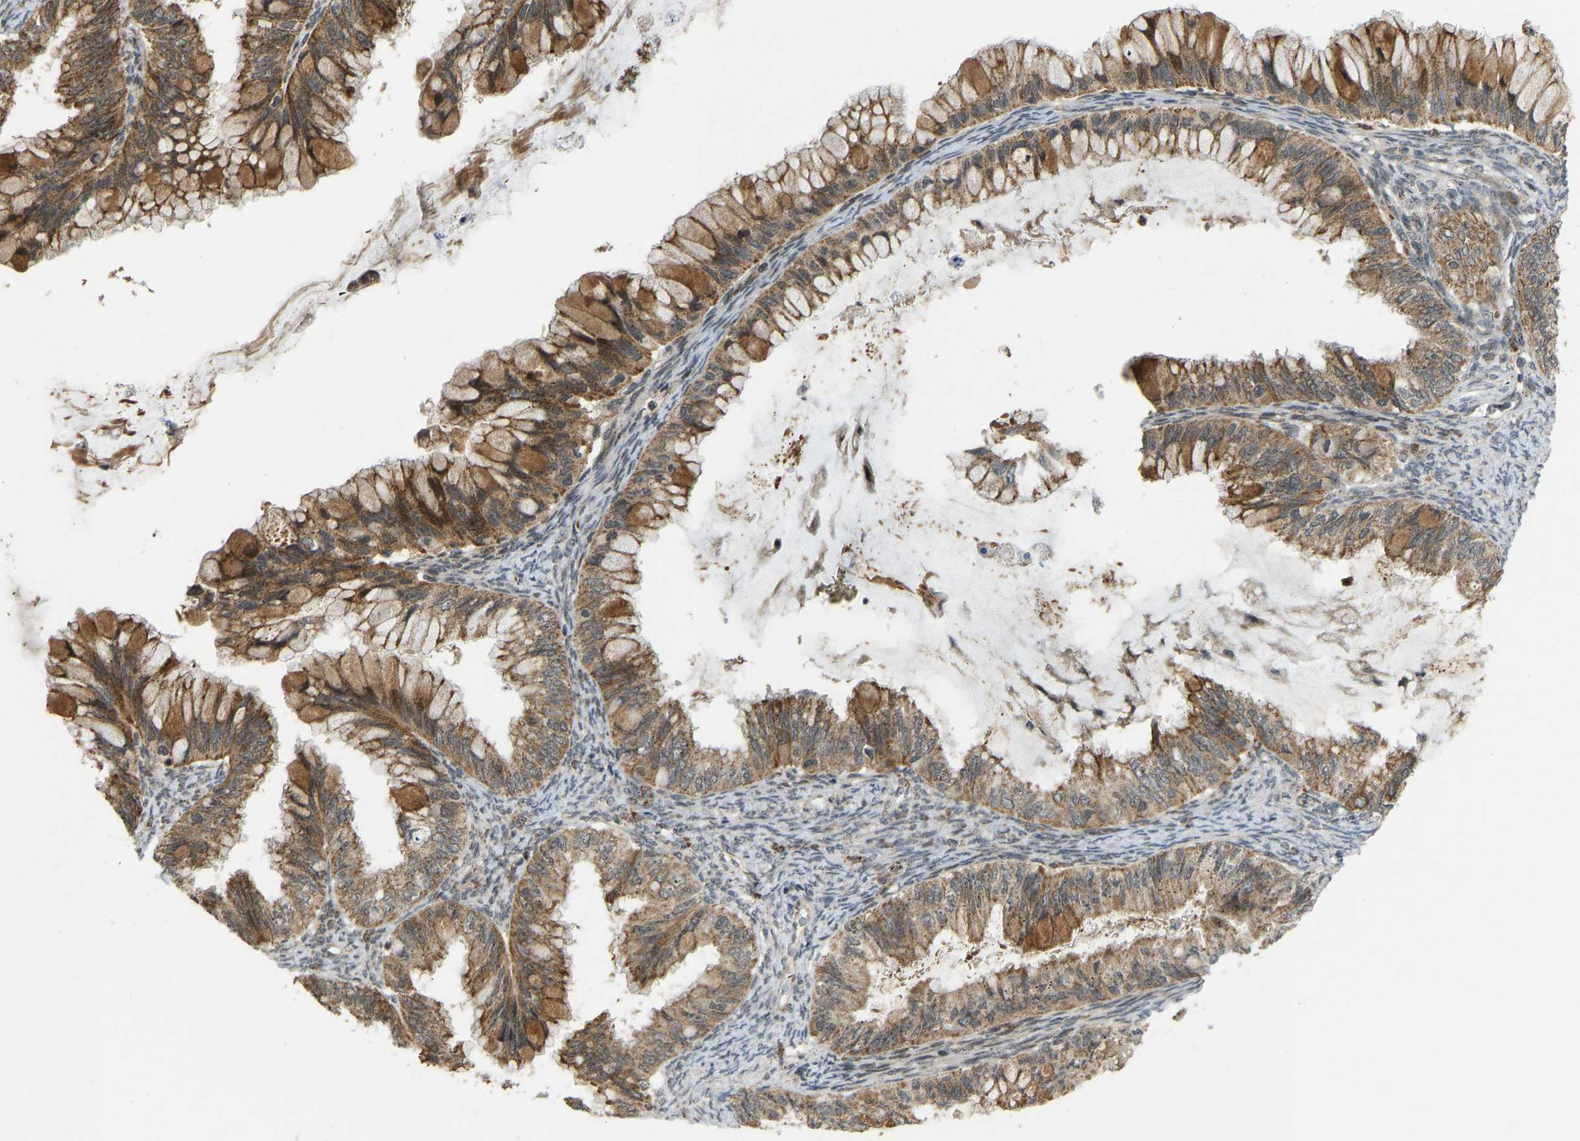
{"staining": {"intensity": "moderate", "quantity": ">75%", "location": "cytoplasmic/membranous"}, "tissue": "ovarian cancer", "cell_type": "Tumor cells", "image_type": "cancer", "snomed": [{"axis": "morphology", "description": "Cystadenocarcinoma, mucinous, NOS"}, {"axis": "topography", "description": "Ovary"}], "caption": "There is medium levels of moderate cytoplasmic/membranous staining in tumor cells of mucinous cystadenocarcinoma (ovarian), as demonstrated by immunohistochemical staining (brown color).", "gene": "ACADS", "patient": {"sex": "female", "age": 80}}